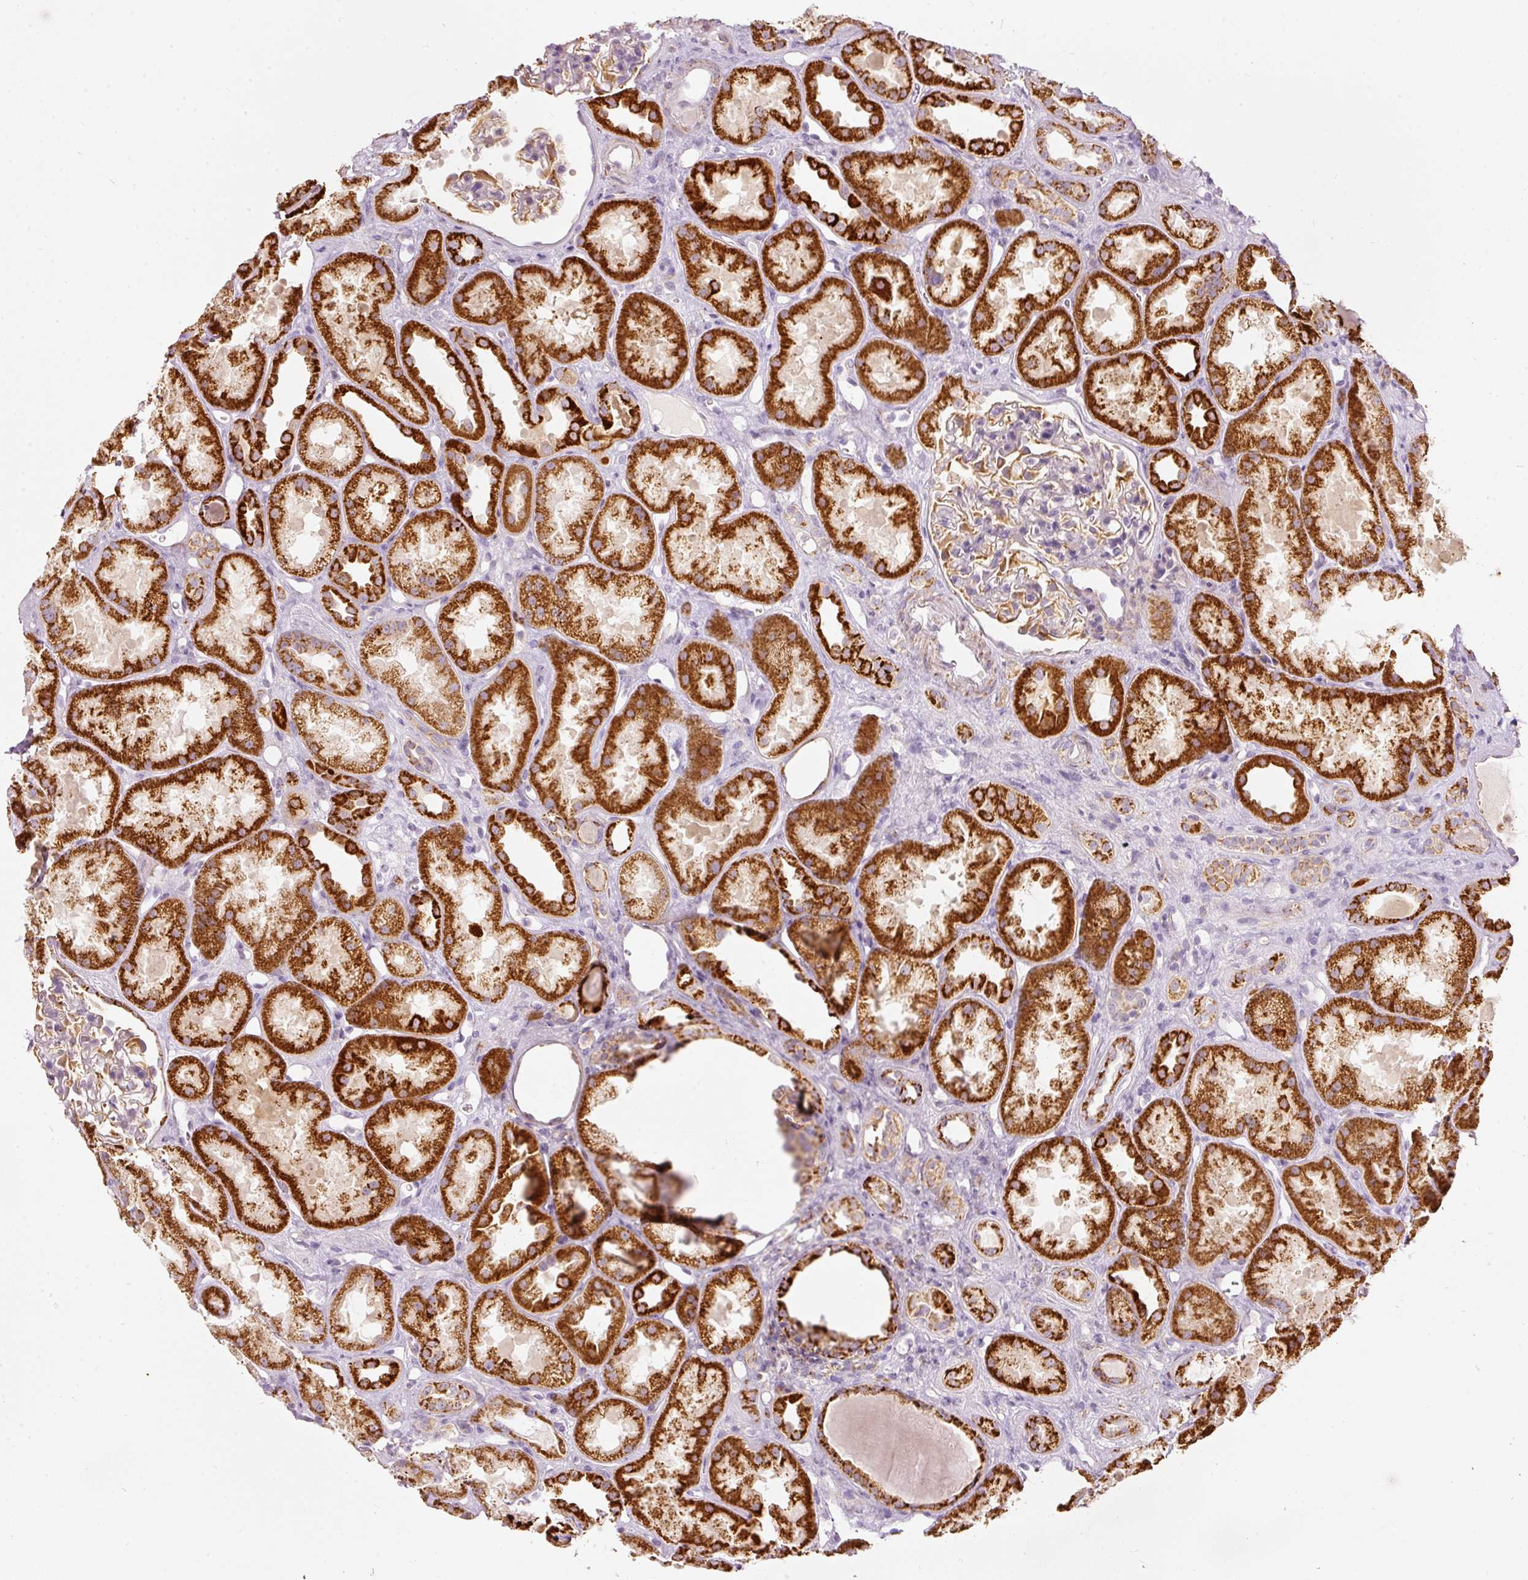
{"staining": {"intensity": "weak", "quantity": "<25%", "location": "cytoplasmic/membranous"}, "tissue": "kidney", "cell_type": "Cells in glomeruli", "image_type": "normal", "snomed": [{"axis": "morphology", "description": "Normal tissue, NOS"}, {"axis": "topography", "description": "Kidney"}], "caption": "Immunohistochemistry (IHC) micrograph of normal kidney stained for a protein (brown), which exhibits no staining in cells in glomeruli.", "gene": "MTHFD2", "patient": {"sex": "male", "age": 61}}